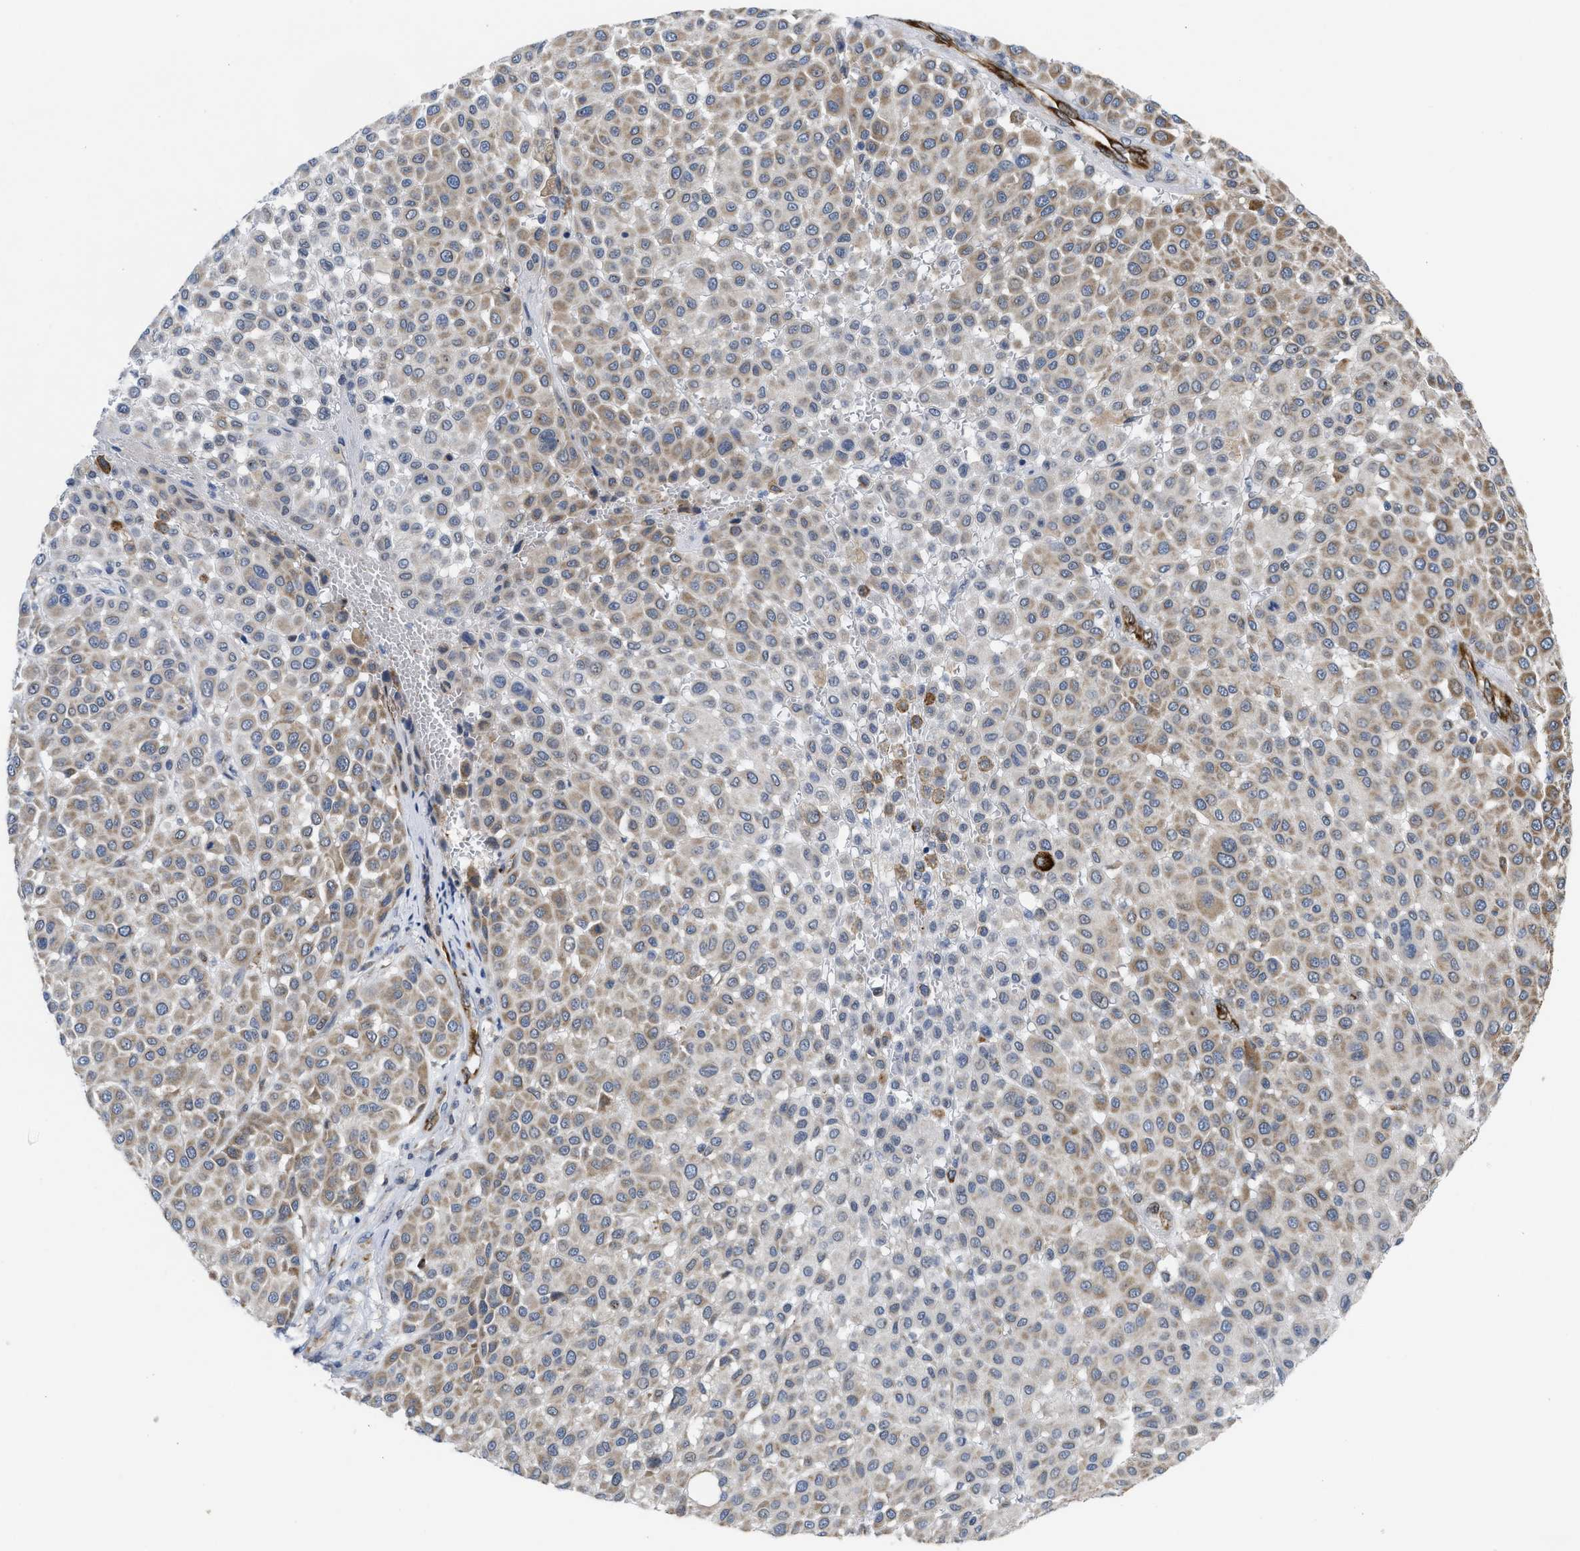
{"staining": {"intensity": "moderate", "quantity": "<25%", "location": "cytoplasmic/membranous"}, "tissue": "melanoma", "cell_type": "Tumor cells", "image_type": "cancer", "snomed": [{"axis": "morphology", "description": "Malignant melanoma, Metastatic site"}, {"axis": "topography", "description": "Soft tissue"}], "caption": "IHC image of melanoma stained for a protein (brown), which shows low levels of moderate cytoplasmic/membranous expression in approximately <25% of tumor cells.", "gene": "EOGT", "patient": {"sex": "male", "age": 41}}